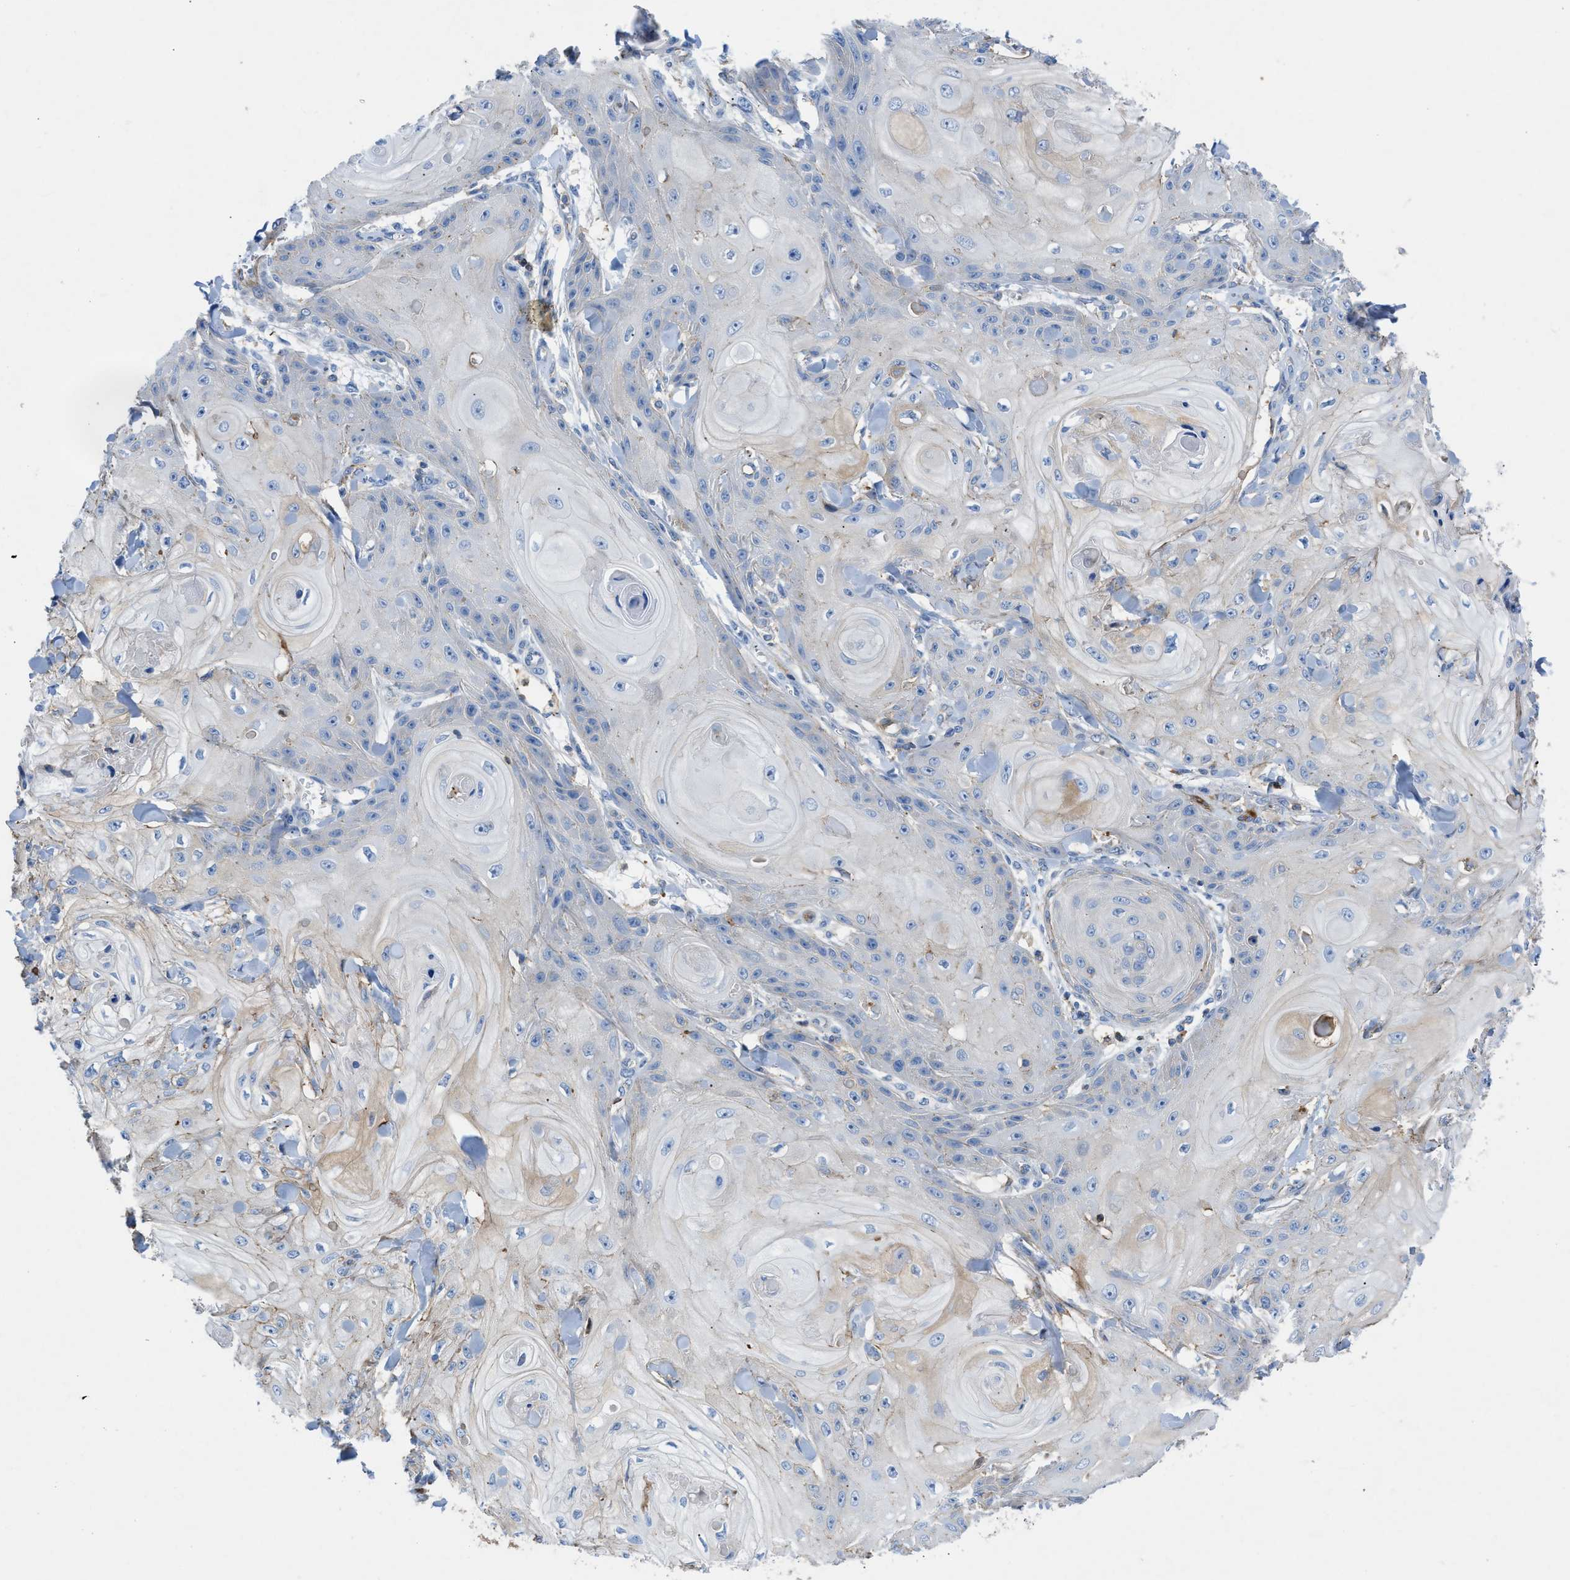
{"staining": {"intensity": "negative", "quantity": "none", "location": "none"}, "tissue": "skin cancer", "cell_type": "Tumor cells", "image_type": "cancer", "snomed": [{"axis": "morphology", "description": "Squamous cell carcinoma, NOS"}, {"axis": "topography", "description": "Skin"}], "caption": "Human skin squamous cell carcinoma stained for a protein using IHC exhibits no staining in tumor cells.", "gene": "ATP6V0D1", "patient": {"sex": "male", "age": 74}}